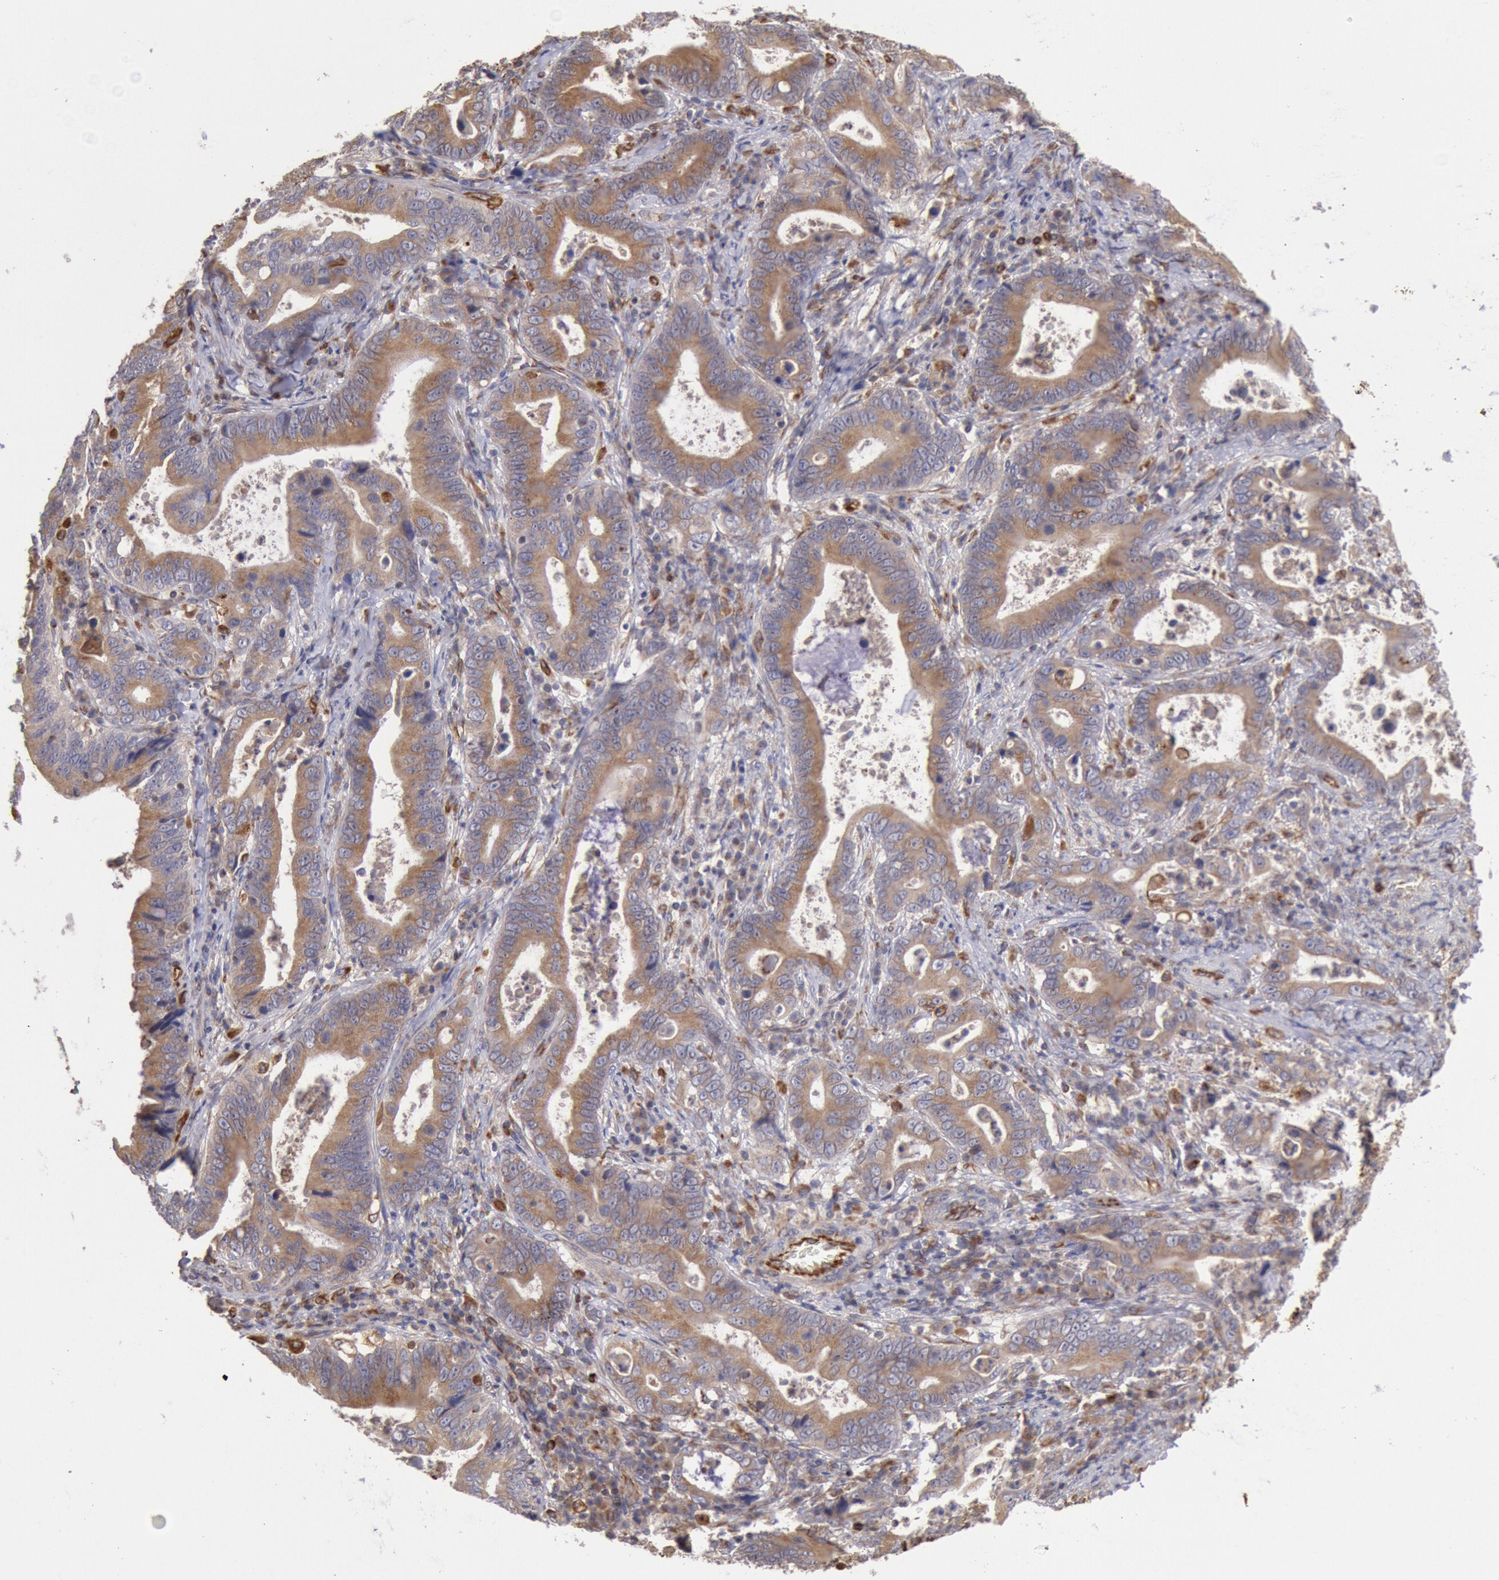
{"staining": {"intensity": "moderate", "quantity": ">75%", "location": "cytoplasmic/membranous"}, "tissue": "stomach cancer", "cell_type": "Tumor cells", "image_type": "cancer", "snomed": [{"axis": "morphology", "description": "Adenocarcinoma, NOS"}, {"axis": "topography", "description": "Stomach, upper"}], "caption": "IHC of stomach adenocarcinoma exhibits medium levels of moderate cytoplasmic/membranous staining in about >75% of tumor cells.", "gene": "RNF139", "patient": {"sex": "male", "age": 63}}